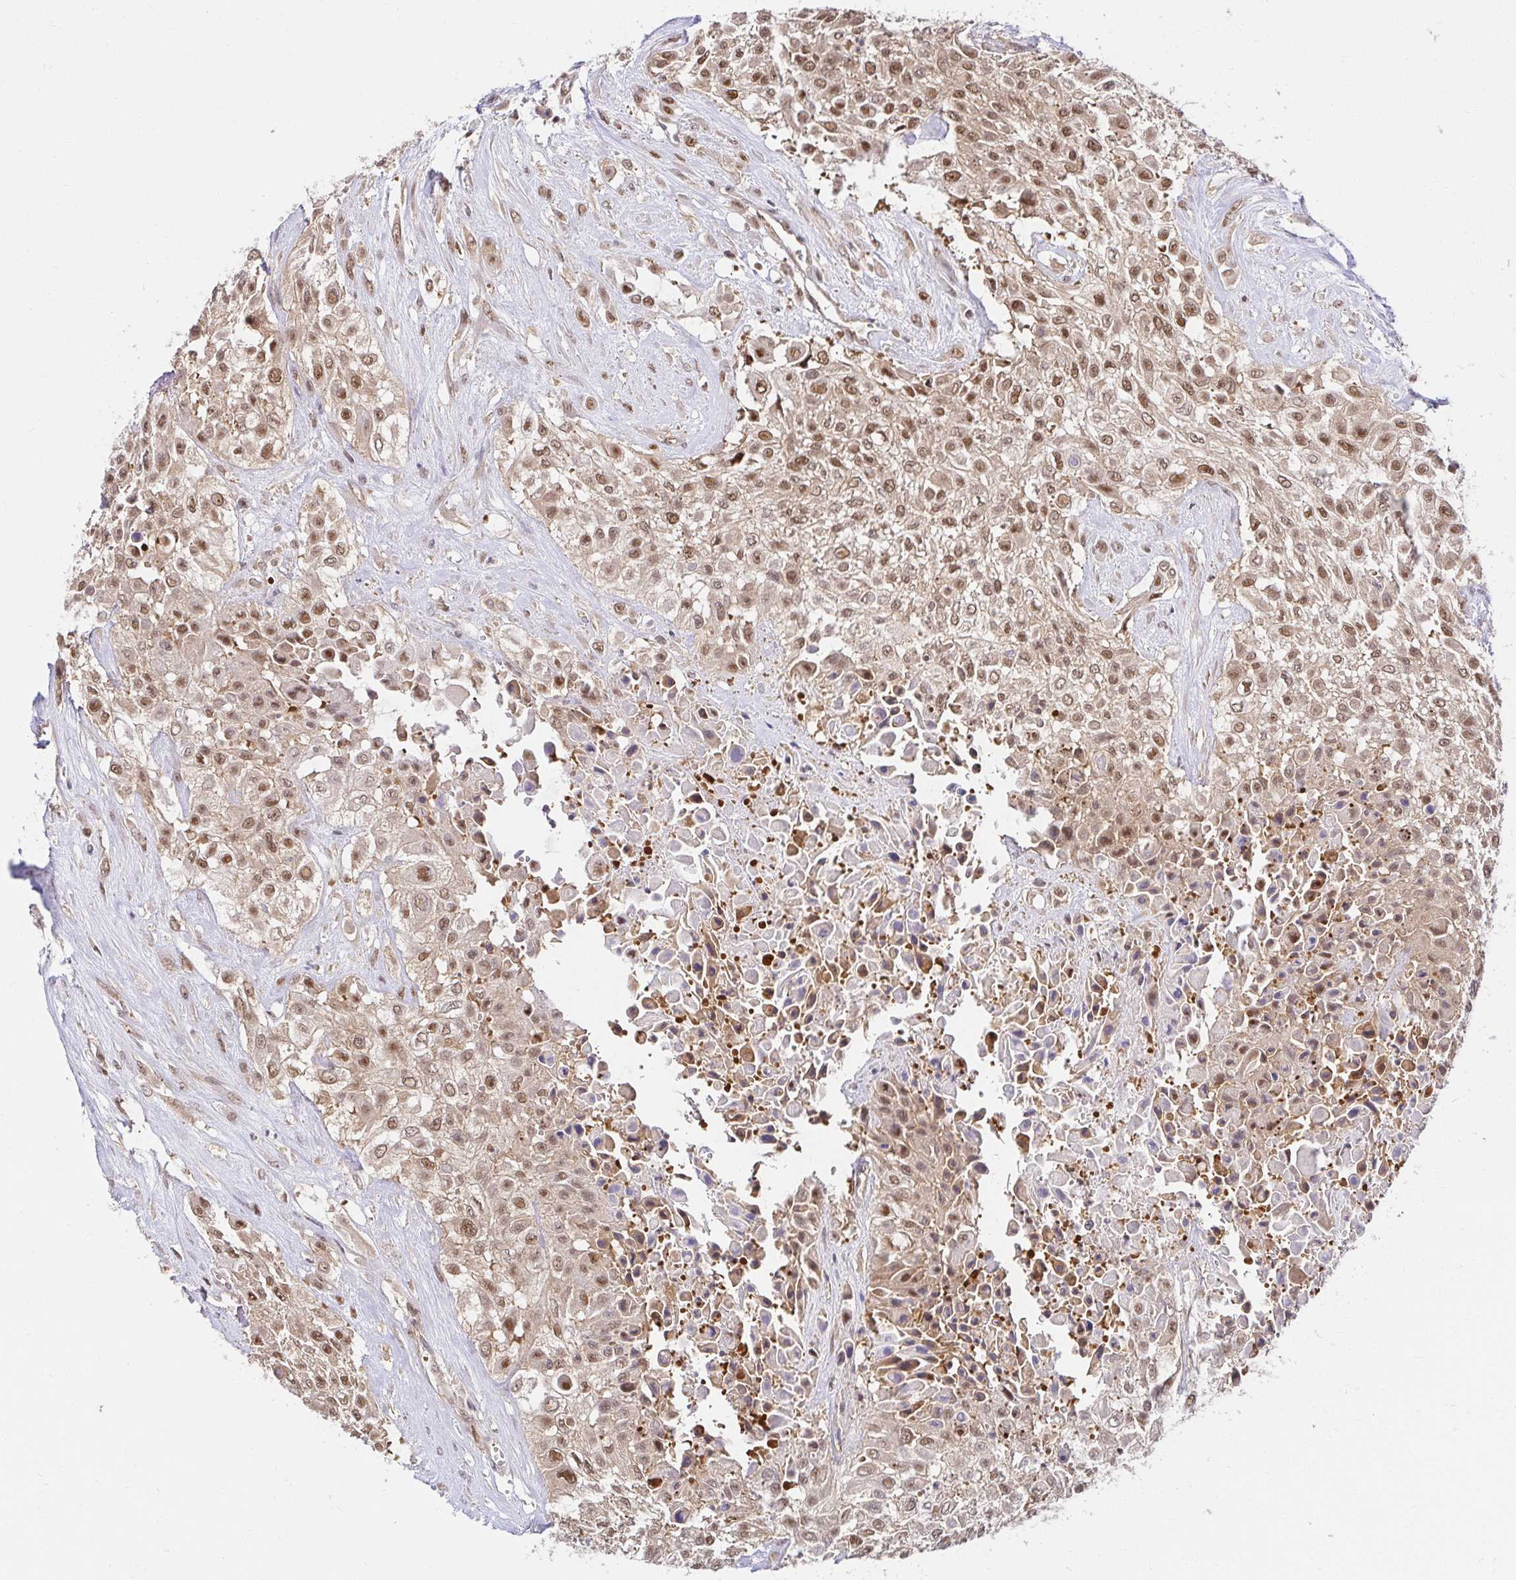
{"staining": {"intensity": "moderate", "quantity": ">75%", "location": "nuclear"}, "tissue": "urothelial cancer", "cell_type": "Tumor cells", "image_type": "cancer", "snomed": [{"axis": "morphology", "description": "Urothelial carcinoma, High grade"}, {"axis": "topography", "description": "Urinary bladder"}], "caption": "Urothelial carcinoma (high-grade) was stained to show a protein in brown. There is medium levels of moderate nuclear expression in approximately >75% of tumor cells.", "gene": "PSMA4", "patient": {"sex": "male", "age": 57}}